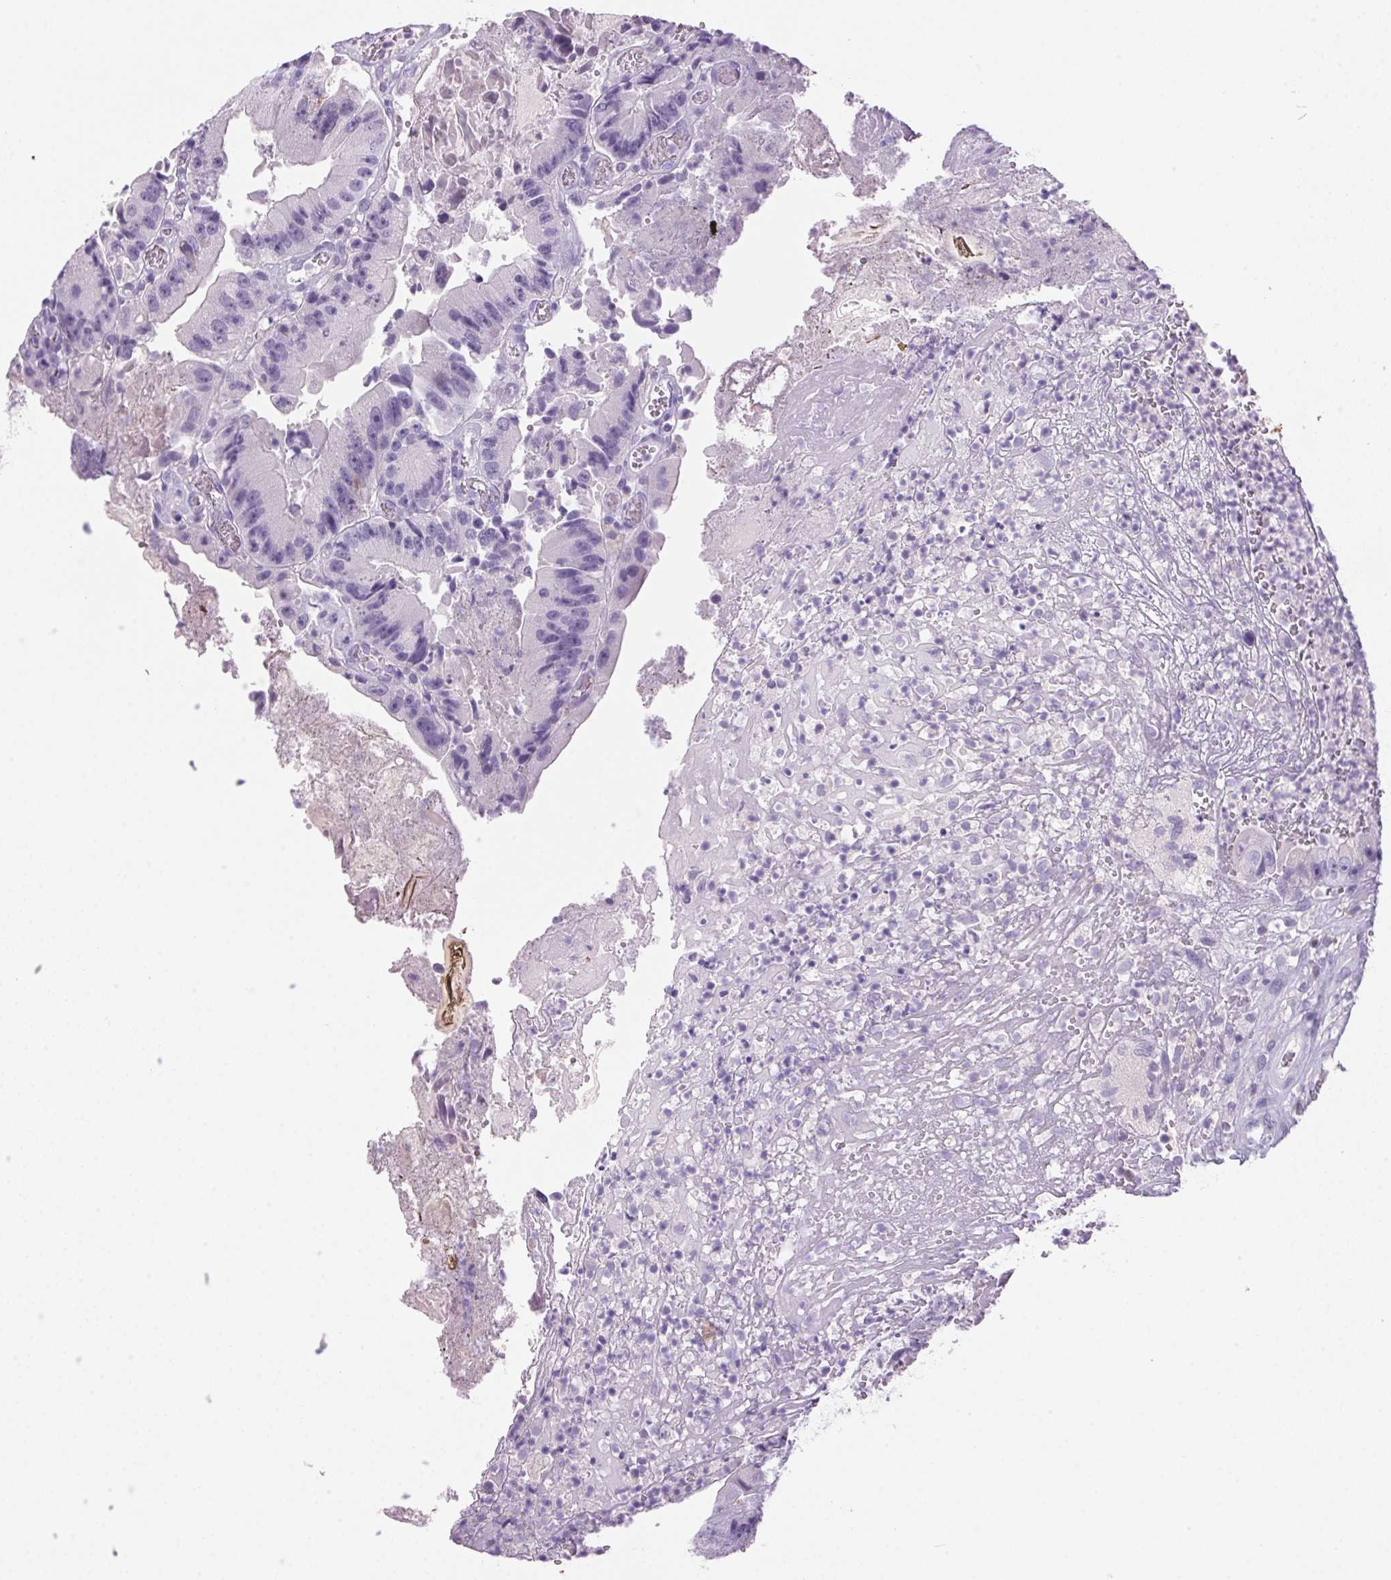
{"staining": {"intensity": "negative", "quantity": "none", "location": "none"}, "tissue": "colorectal cancer", "cell_type": "Tumor cells", "image_type": "cancer", "snomed": [{"axis": "morphology", "description": "Adenocarcinoma, NOS"}, {"axis": "topography", "description": "Colon"}], "caption": "Histopathology image shows no significant protein positivity in tumor cells of colorectal cancer. The staining is performed using DAB (3,3'-diaminobenzidine) brown chromogen with nuclei counter-stained in using hematoxylin.", "gene": "S100A2", "patient": {"sex": "female", "age": 86}}